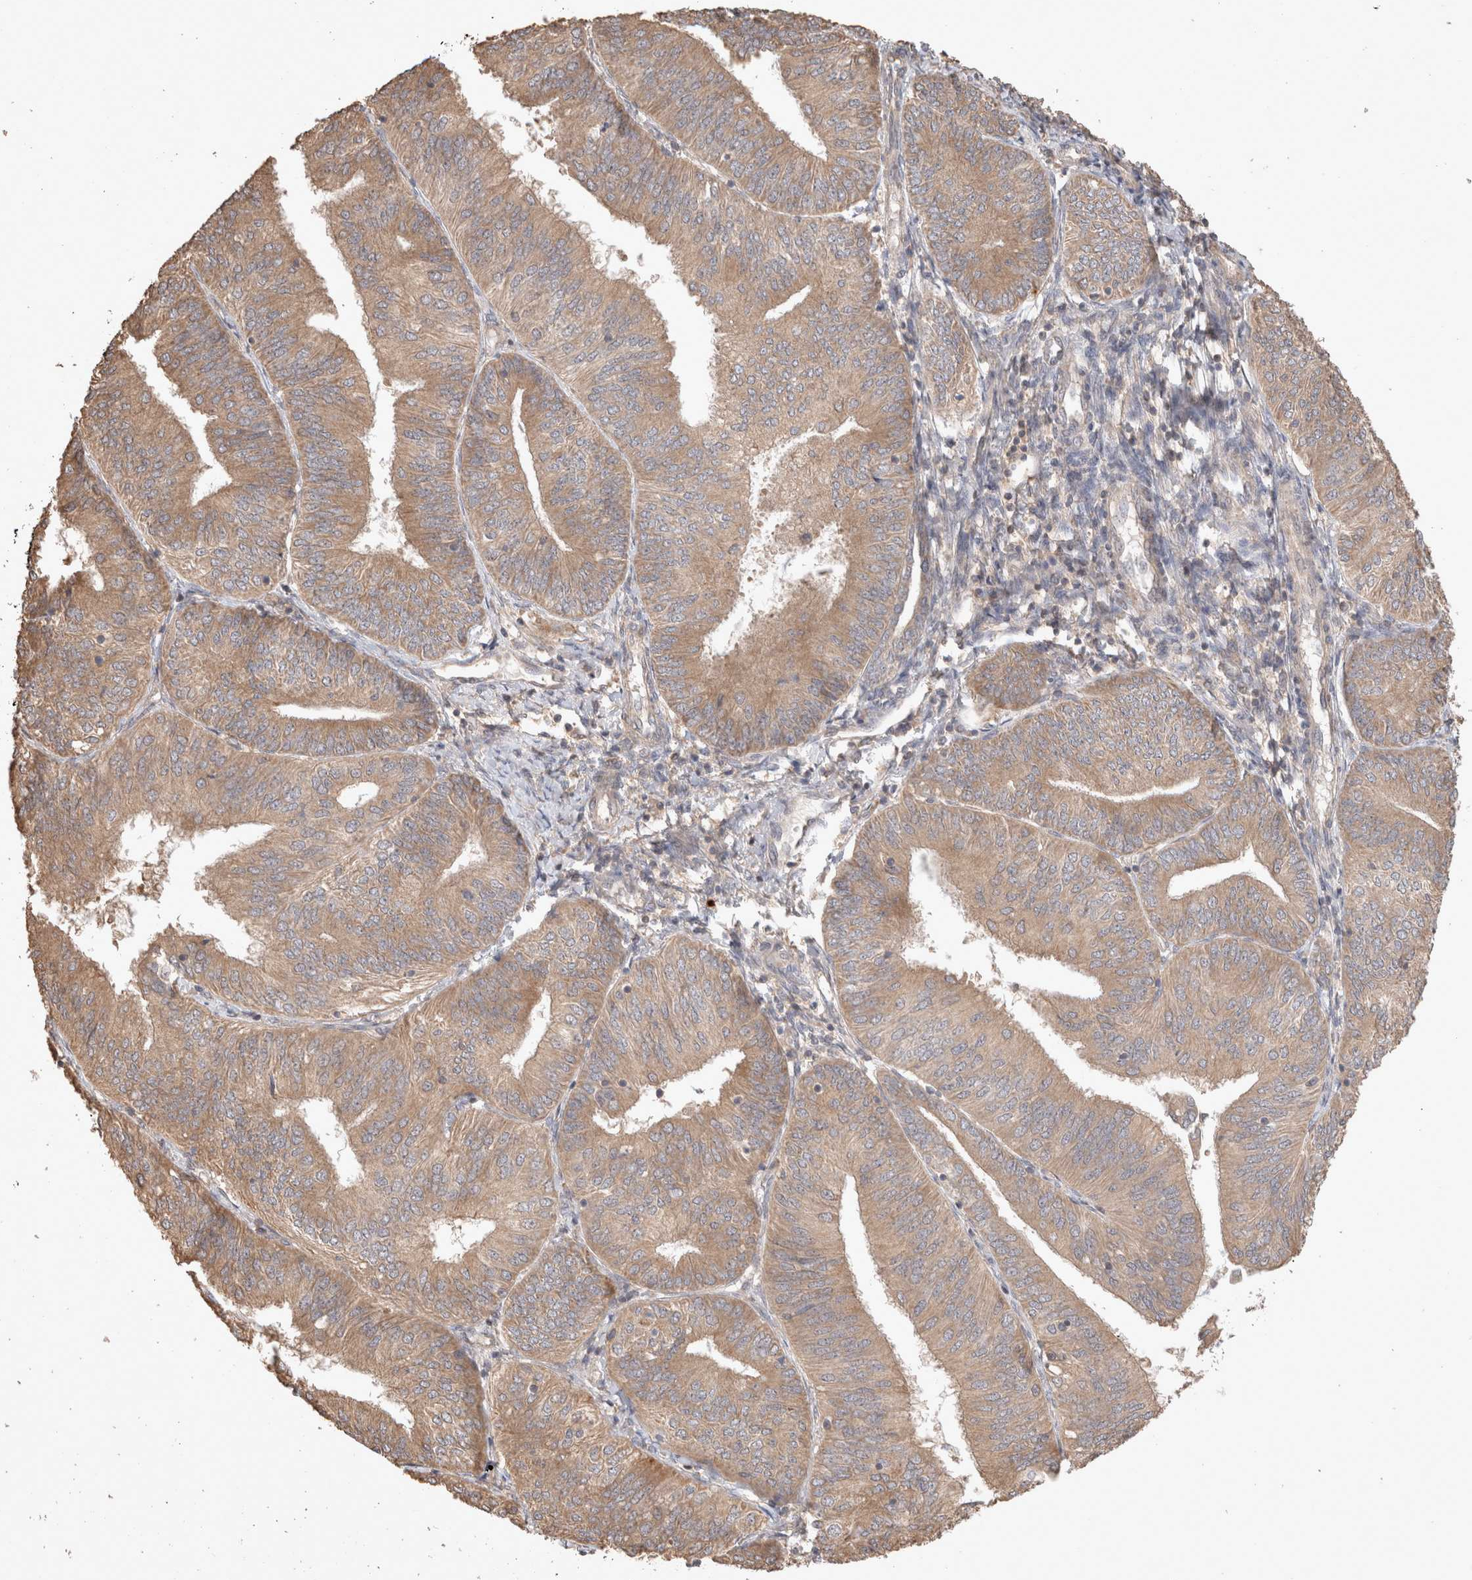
{"staining": {"intensity": "moderate", "quantity": ">75%", "location": "cytoplasmic/membranous"}, "tissue": "endometrial cancer", "cell_type": "Tumor cells", "image_type": "cancer", "snomed": [{"axis": "morphology", "description": "Normal tissue, NOS"}, {"axis": "morphology", "description": "Adenocarcinoma, NOS"}, {"axis": "topography", "description": "Endometrium"}], "caption": "The micrograph displays immunohistochemical staining of endometrial adenocarcinoma. There is moderate cytoplasmic/membranous expression is seen in about >75% of tumor cells.", "gene": "HROB", "patient": {"sex": "female", "age": 53}}